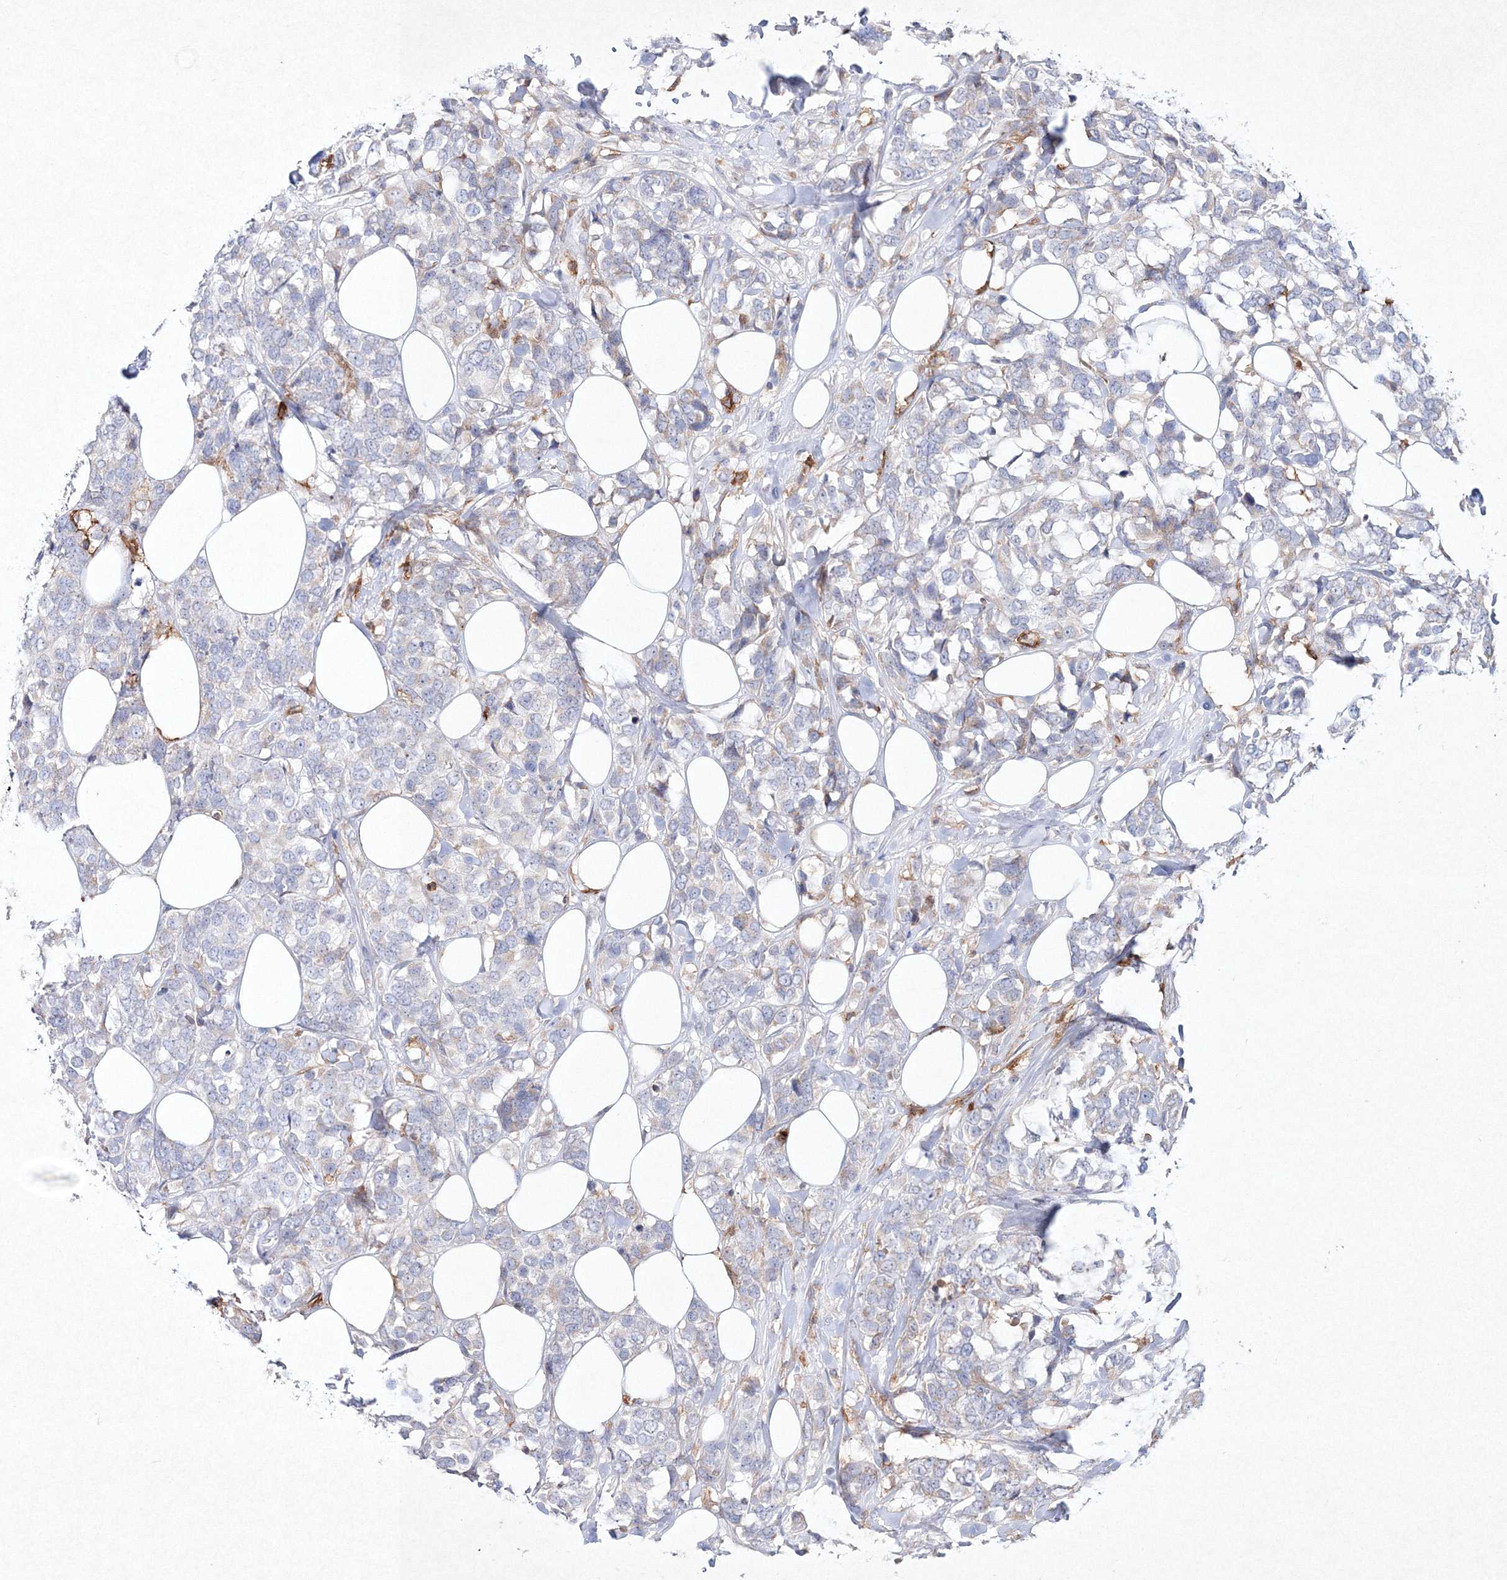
{"staining": {"intensity": "negative", "quantity": "none", "location": "none"}, "tissue": "breast cancer", "cell_type": "Tumor cells", "image_type": "cancer", "snomed": [{"axis": "morphology", "description": "Lobular carcinoma"}, {"axis": "topography", "description": "Breast"}], "caption": "Breast lobular carcinoma was stained to show a protein in brown. There is no significant expression in tumor cells. (DAB (3,3'-diaminobenzidine) immunohistochemistry visualized using brightfield microscopy, high magnification).", "gene": "HCST", "patient": {"sex": "female", "age": 59}}